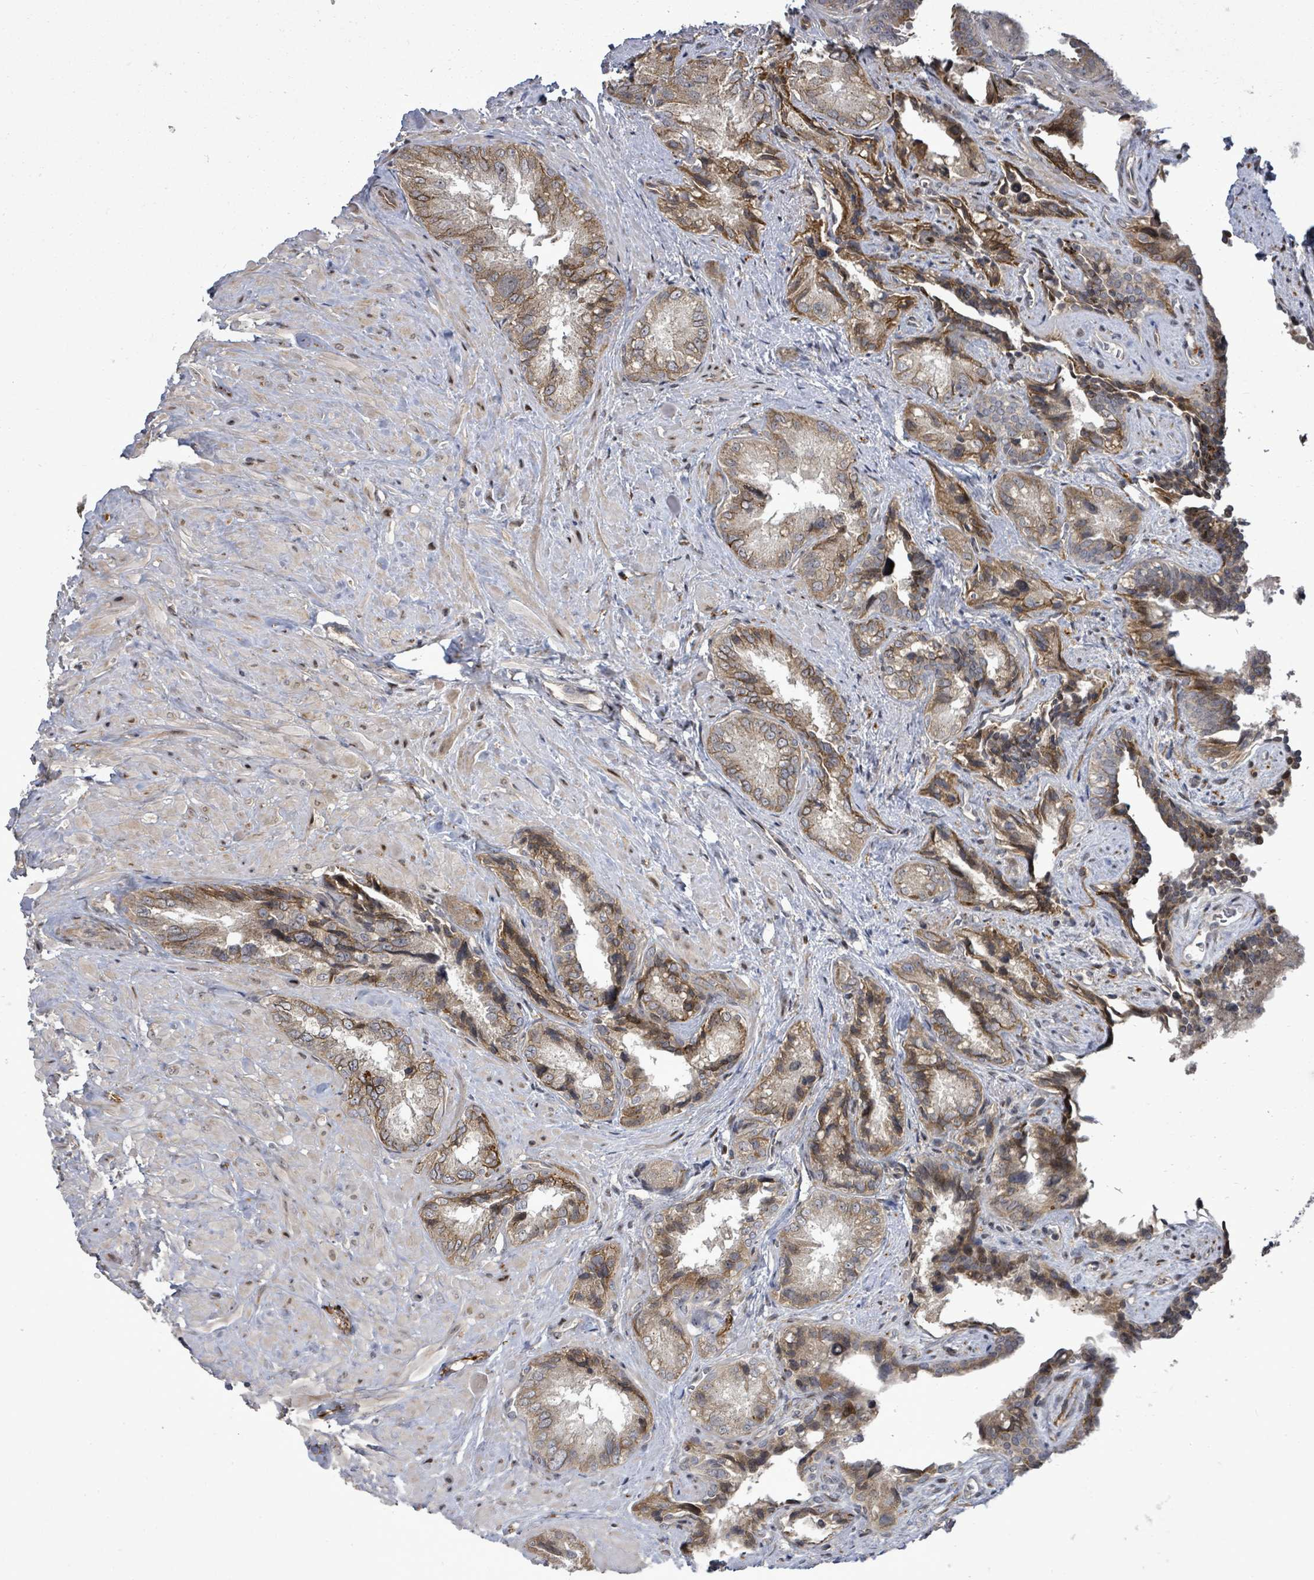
{"staining": {"intensity": "moderate", "quantity": ">75%", "location": "cytoplasmic/membranous,nuclear"}, "tissue": "seminal vesicle", "cell_type": "Glandular cells", "image_type": "normal", "snomed": [{"axis": "morphology", "description": "Normal tissue, NOS"}, {"axis": "topography", "description": "Seminal veicle"}, {"axis": "topography", "description": "Peripheral nerve tissue"}], "caption": "Seminal vesicle stained with DAB (3,3'-diaminobenzidine) IHC displays medium levels of moderate cytoplasmic/membranous,nuclear staining in approximately >75% of glandular cells. Immunohistochemistry stains the protein of interest in brown and the nuclei are stained blue.", "gene": "KRTAP27", "patient": {"sex": "male", "age": 67}}